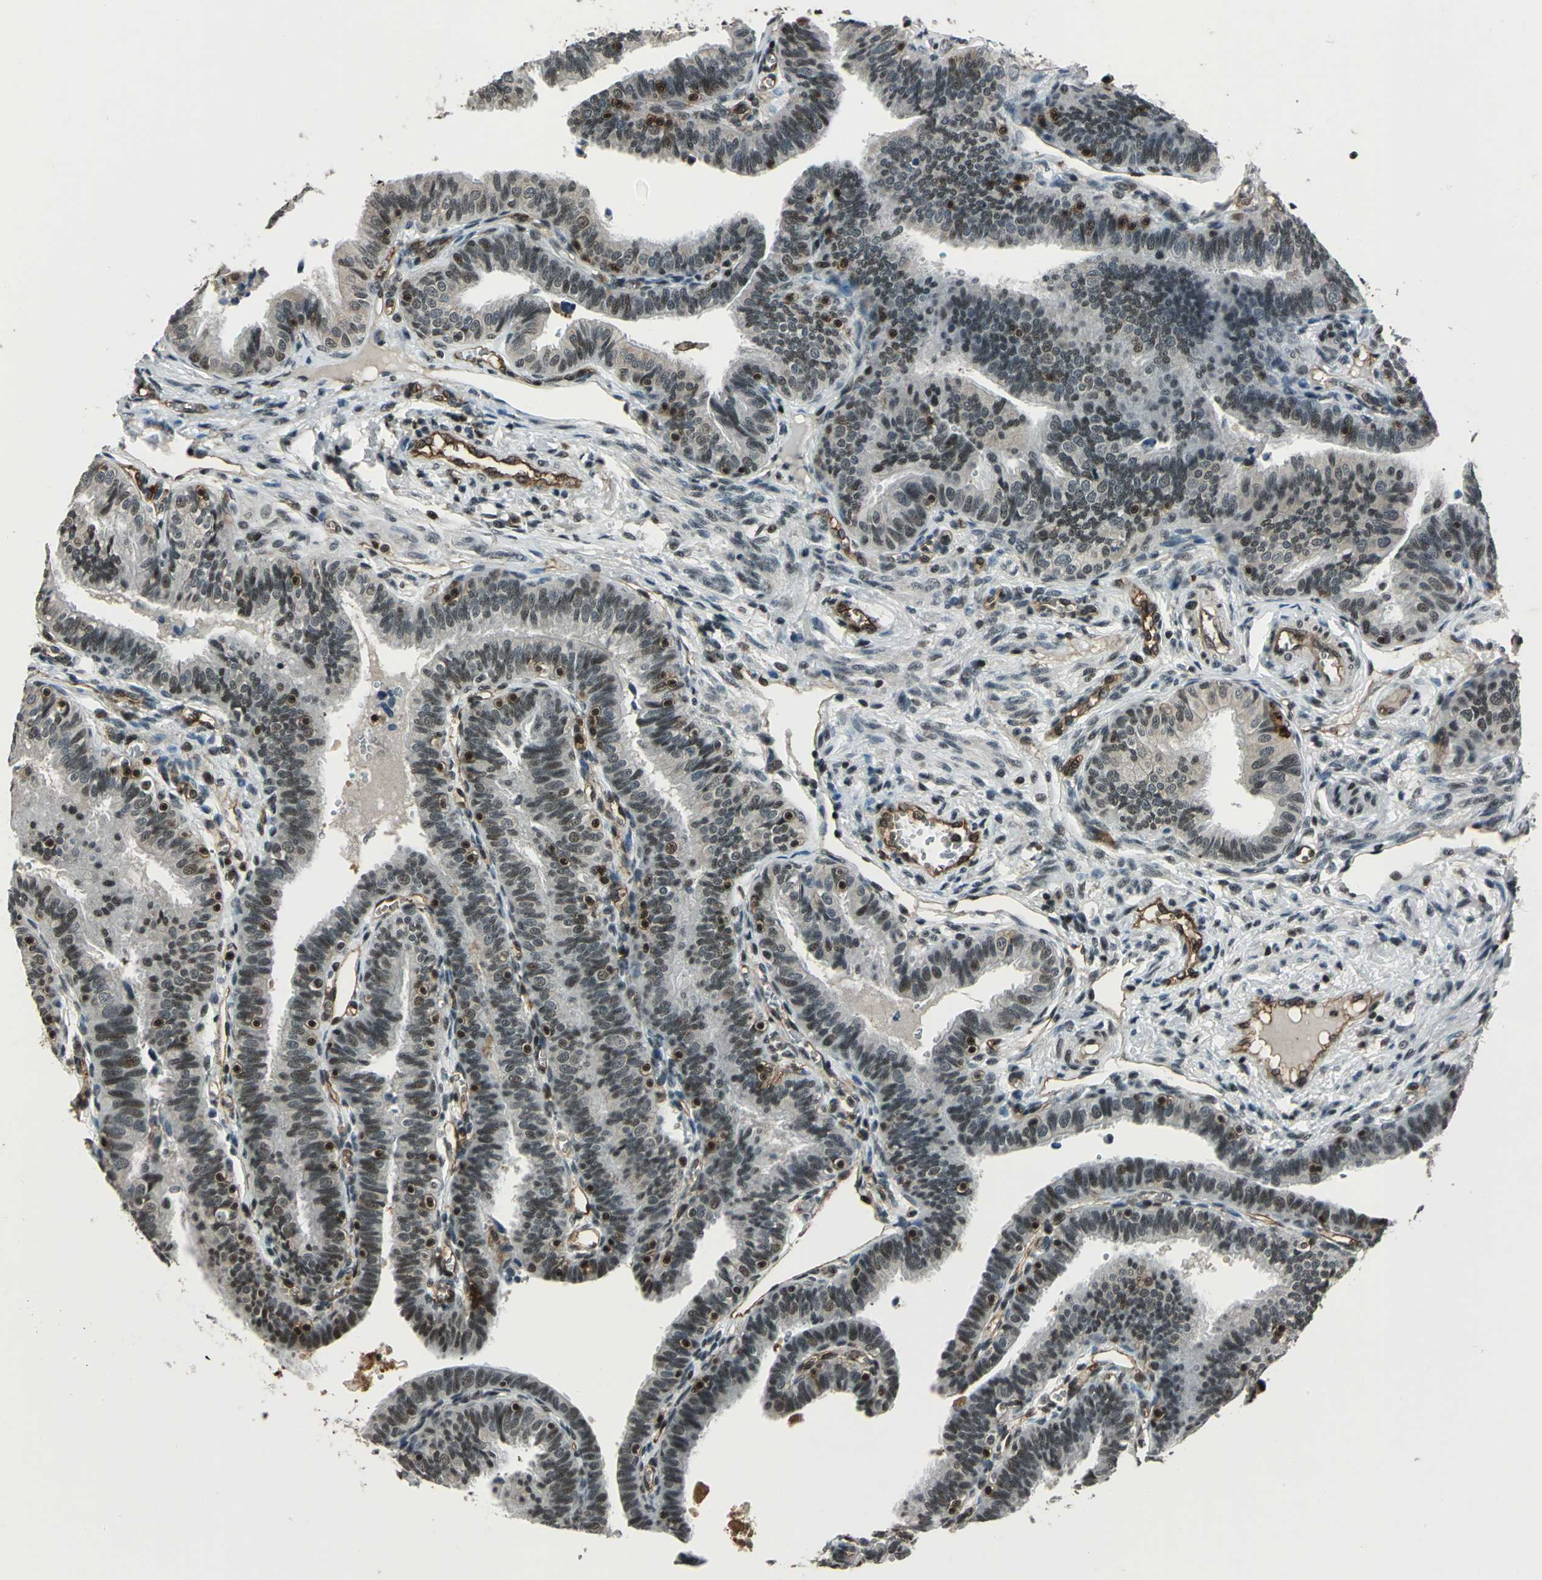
{"staining": {"intensity": "strong", "quantity": ">75%", "location": "nuclear"}, "tissue": "fallopian tube", "cell_type": "Glandular cells", "image_type": "normal", "snomed": [{"axis": "morphology", "description": "Normal tissue, NOS"}, {"axis": "topography", "description": "Fallopian tube"}], "caption": "IHC histopathology image of benign fallopian tube stained for a protein (brown), which shows high levels of strong nuclear expression in approximately >75% of glandular cells.", "gene": "NR2C2", "patient": {"sex": "female", "age": 46}}